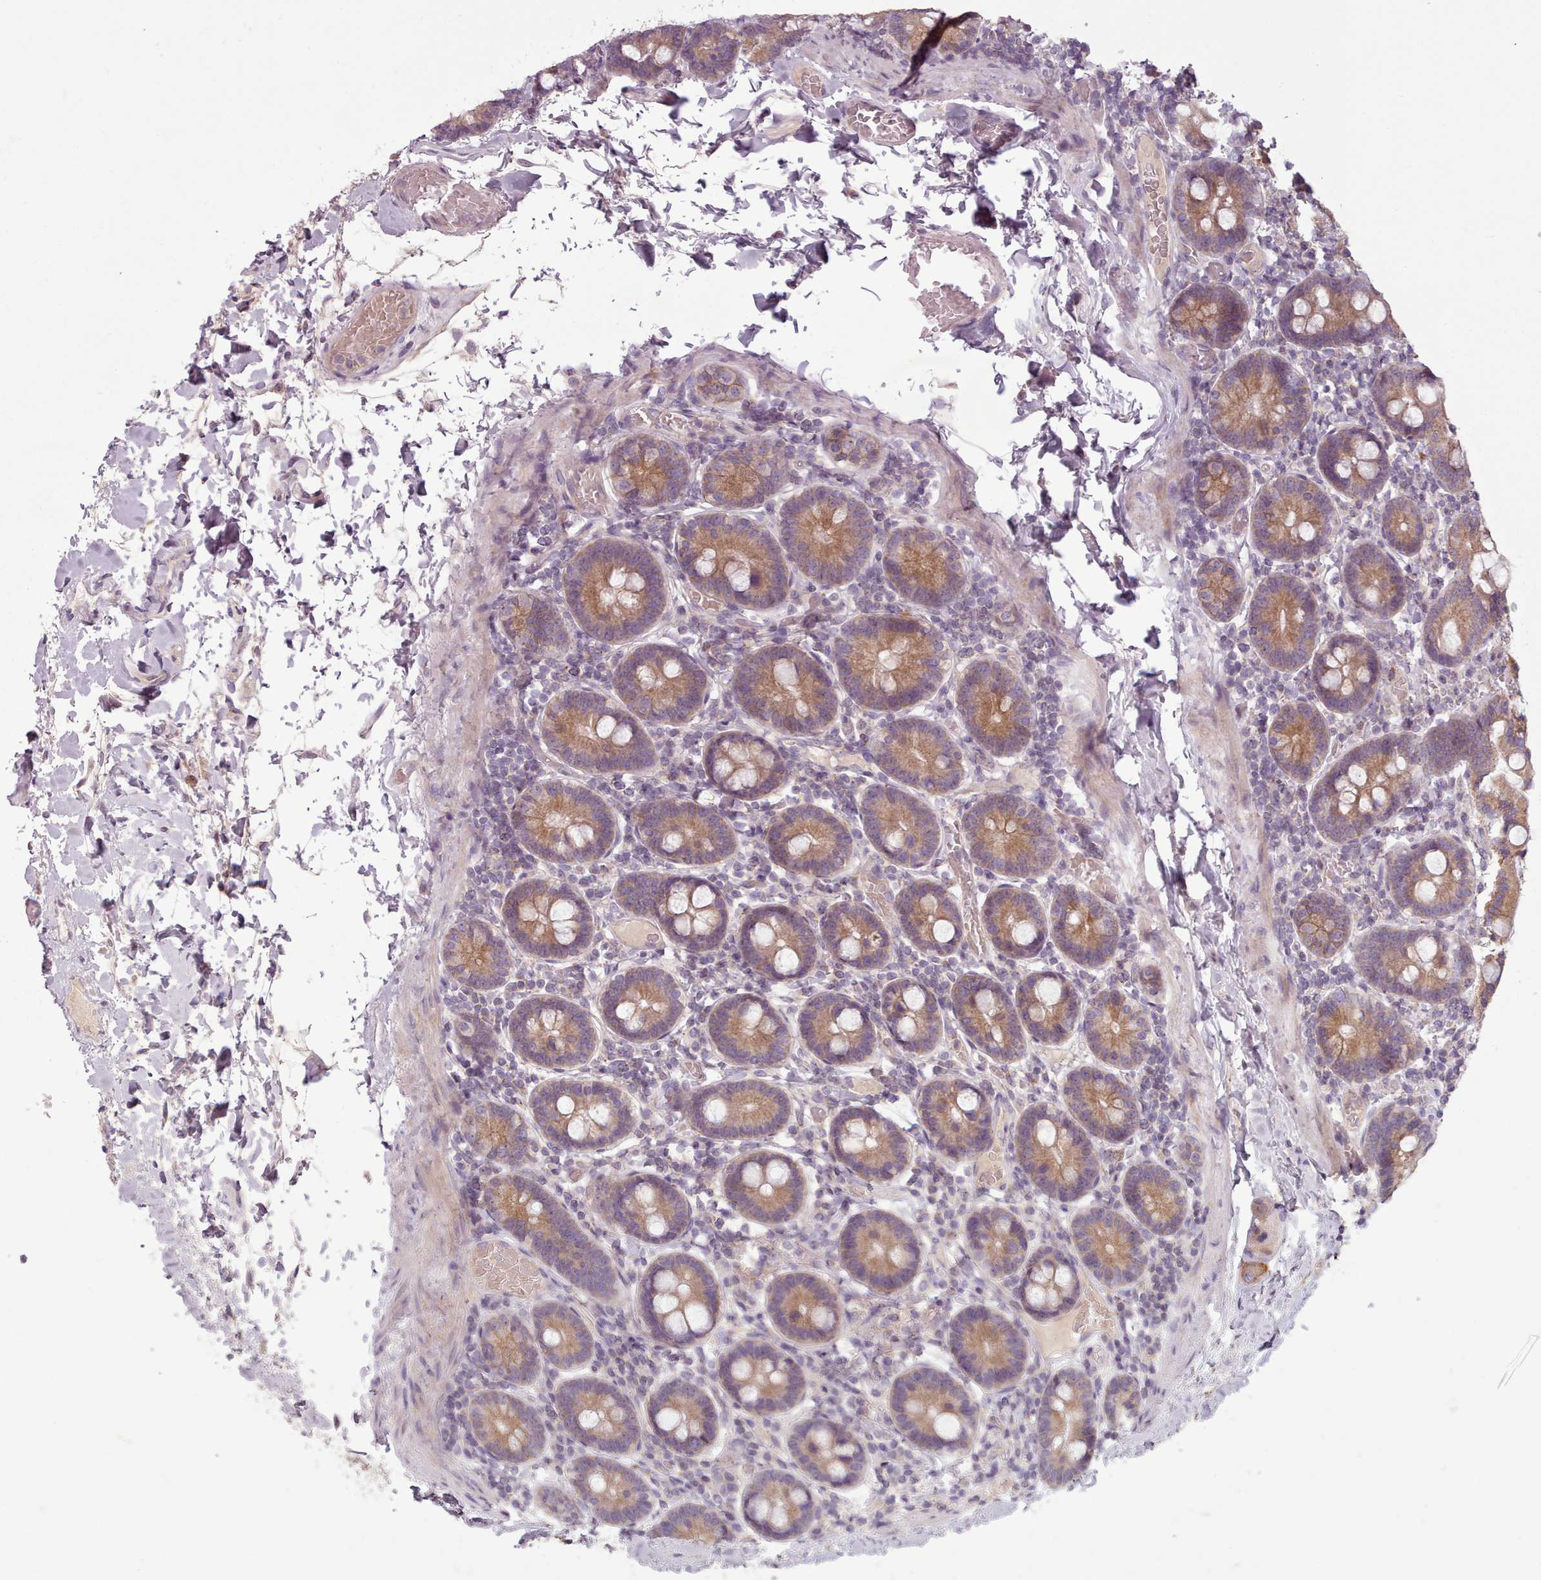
{"staining": {"intensity": "strong", "quantity": ">75%", "location": "cytoplasmic/membranous"}, "tissue": "duodenum", "cell_type": "Glandular cells", "image_type": "normal", "snomed": [{"axis": "morphology", "description": "Normal tissue, NOS"}, {"axis": "topography", "description": "Duodenum"}], "caption": "Immunohistochemistry photomicrograph of unremarkable duodenum: duodenum stained using immunohistochemistry (IHC) shows high levels of strong protein expression localized specifically in the cytoplasmic/membranous of glandular cells, appearing as a cytoplasmic/membranous brown color.", "gene": "NT5DC2", "patient": {"sex": "male", "age": 55}}